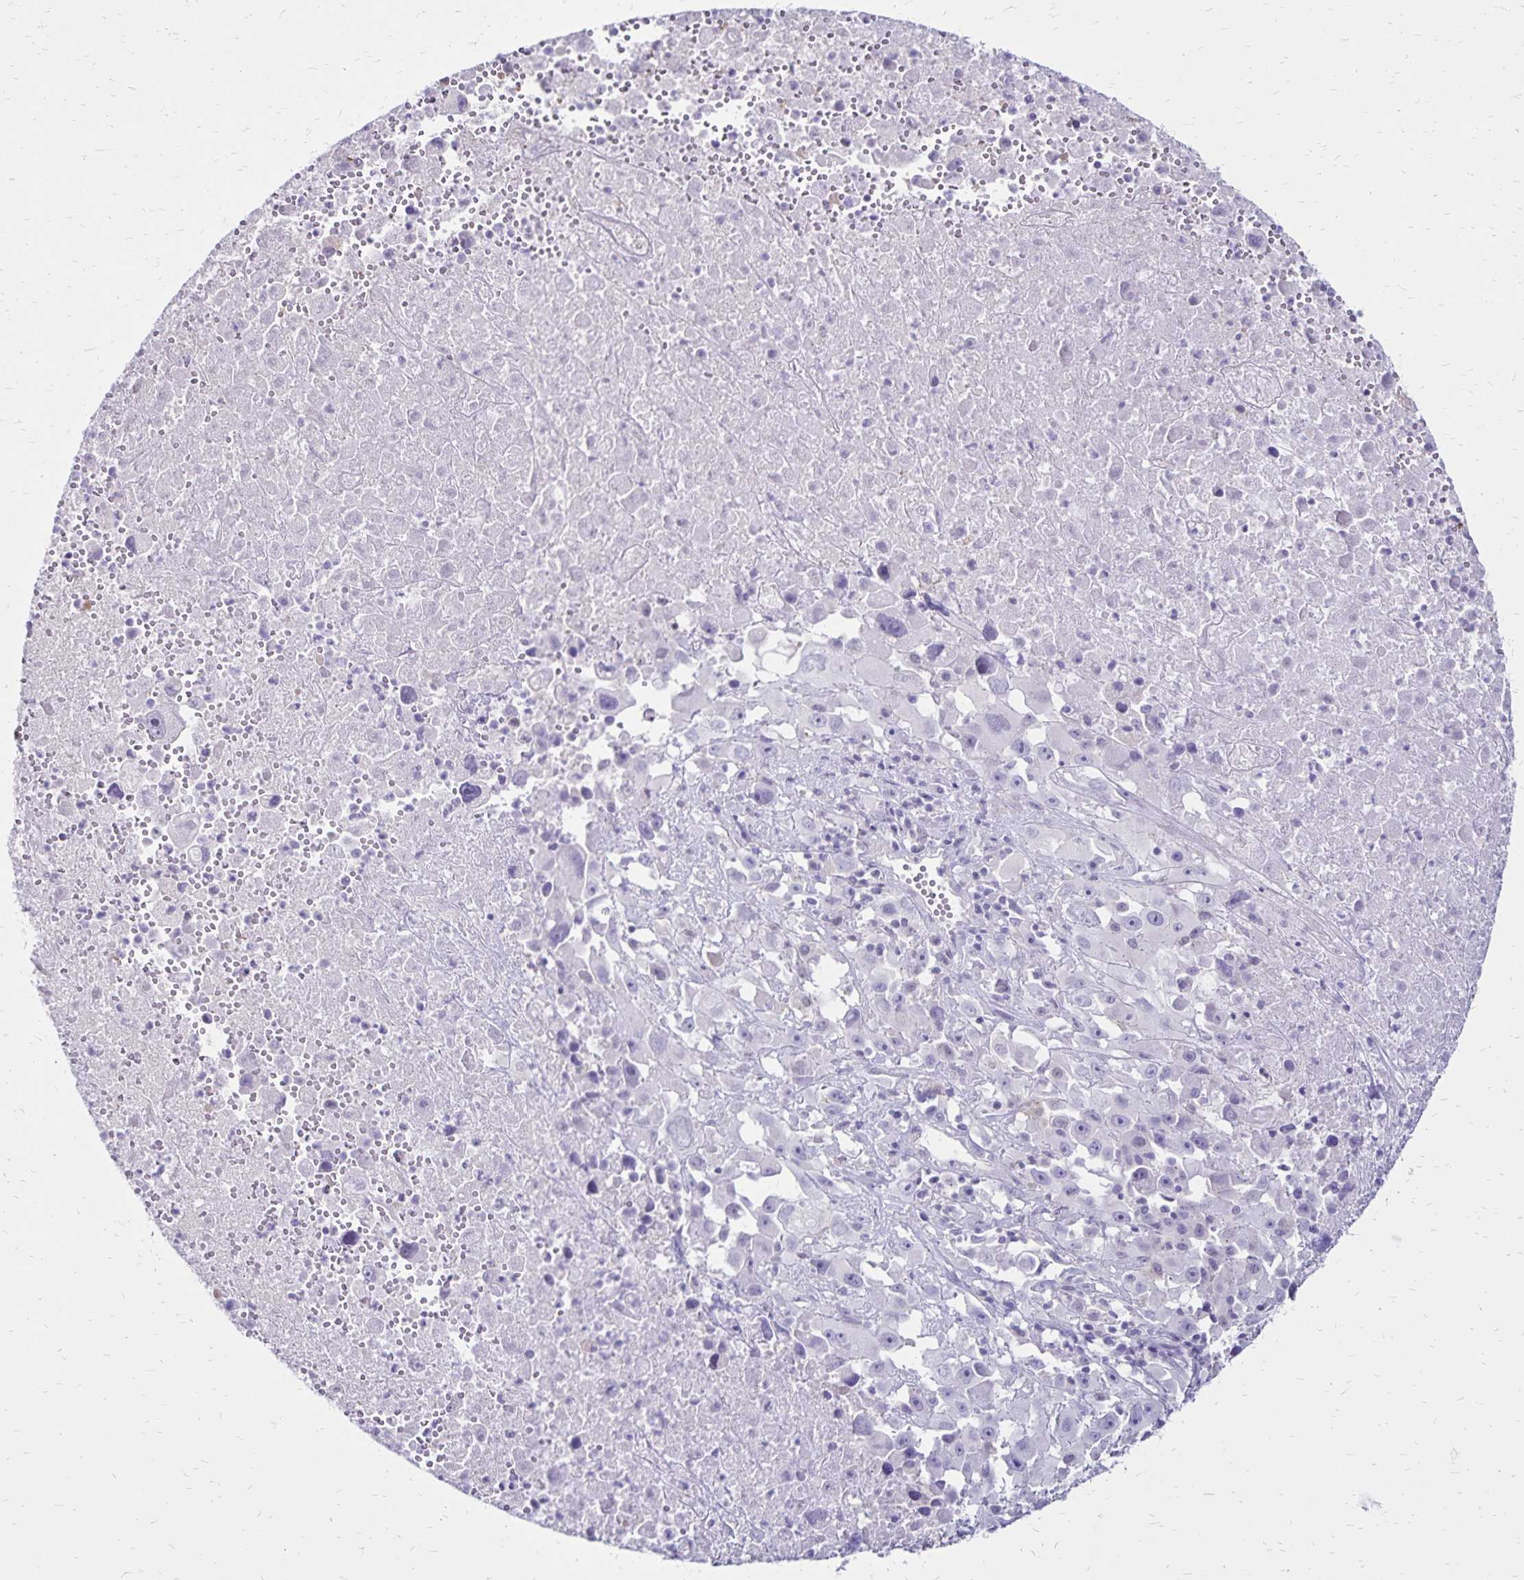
{"staining": {"intensity": "negative", "quantity": "none", "location": "none"}, "tissue": "melanoma", "cell_type": "Tumor cells", "image_type": "cancer", "snomed": [{"axis": "morphology", "description": "Malignant melanoma, Metastatic site"}, {"axis": "topography", "description": "Soft tissue"}], "caption": "DAB (3,3'-diaminobenzidine) immunohistochemical staining of human melanoma shows no significant staining in tumor cells. (Brightfield microscopy of DAB (3,3'-diaminobenzidine) immunohistochemistry at high magnification).", "gene": "SH3GL3", "patient": {"sex": "male", "age": 50}}